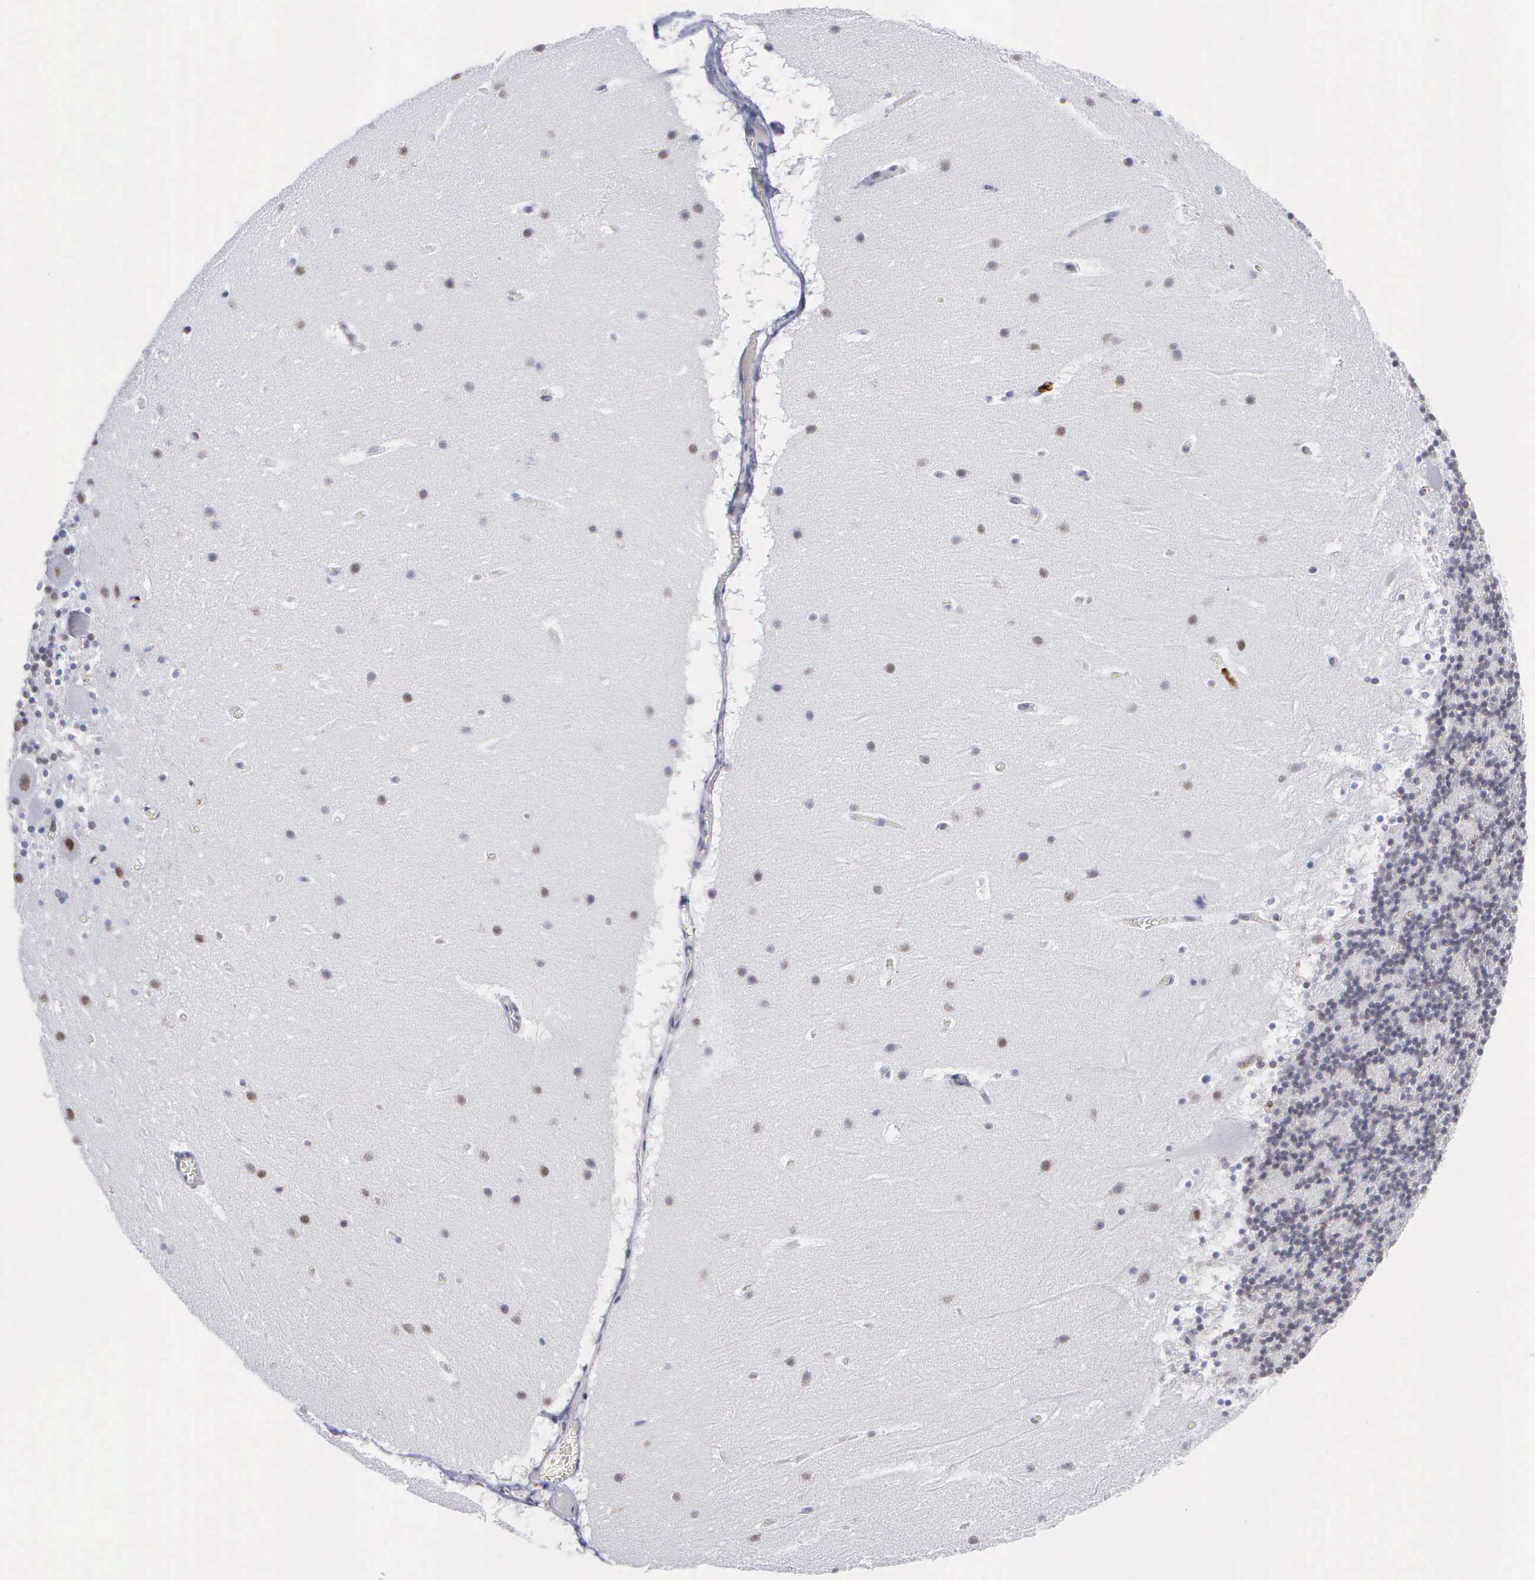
{"staining": {"intensity": "negative", "quantity": "none", "location": "none"}, "tissue": "cerebellum", "cell_type": "Cells in granular layer", "image_type": "normal", "snomed": [{"axis": "morphology", "description": "Normal tissue, NOS"}, {"axis": "topography", "description": "Cerebellum"}], "caption": "Immunohistochemistry (IHC) image of benign cerebellum: human cerebellum stained with DAB exhibits no significant protein positivity in cells in granular layer. (DAB IHC with hematoxylin counter stain).", "gene": "SPIN3", "patient": {"sex": "male", "age": 45}}